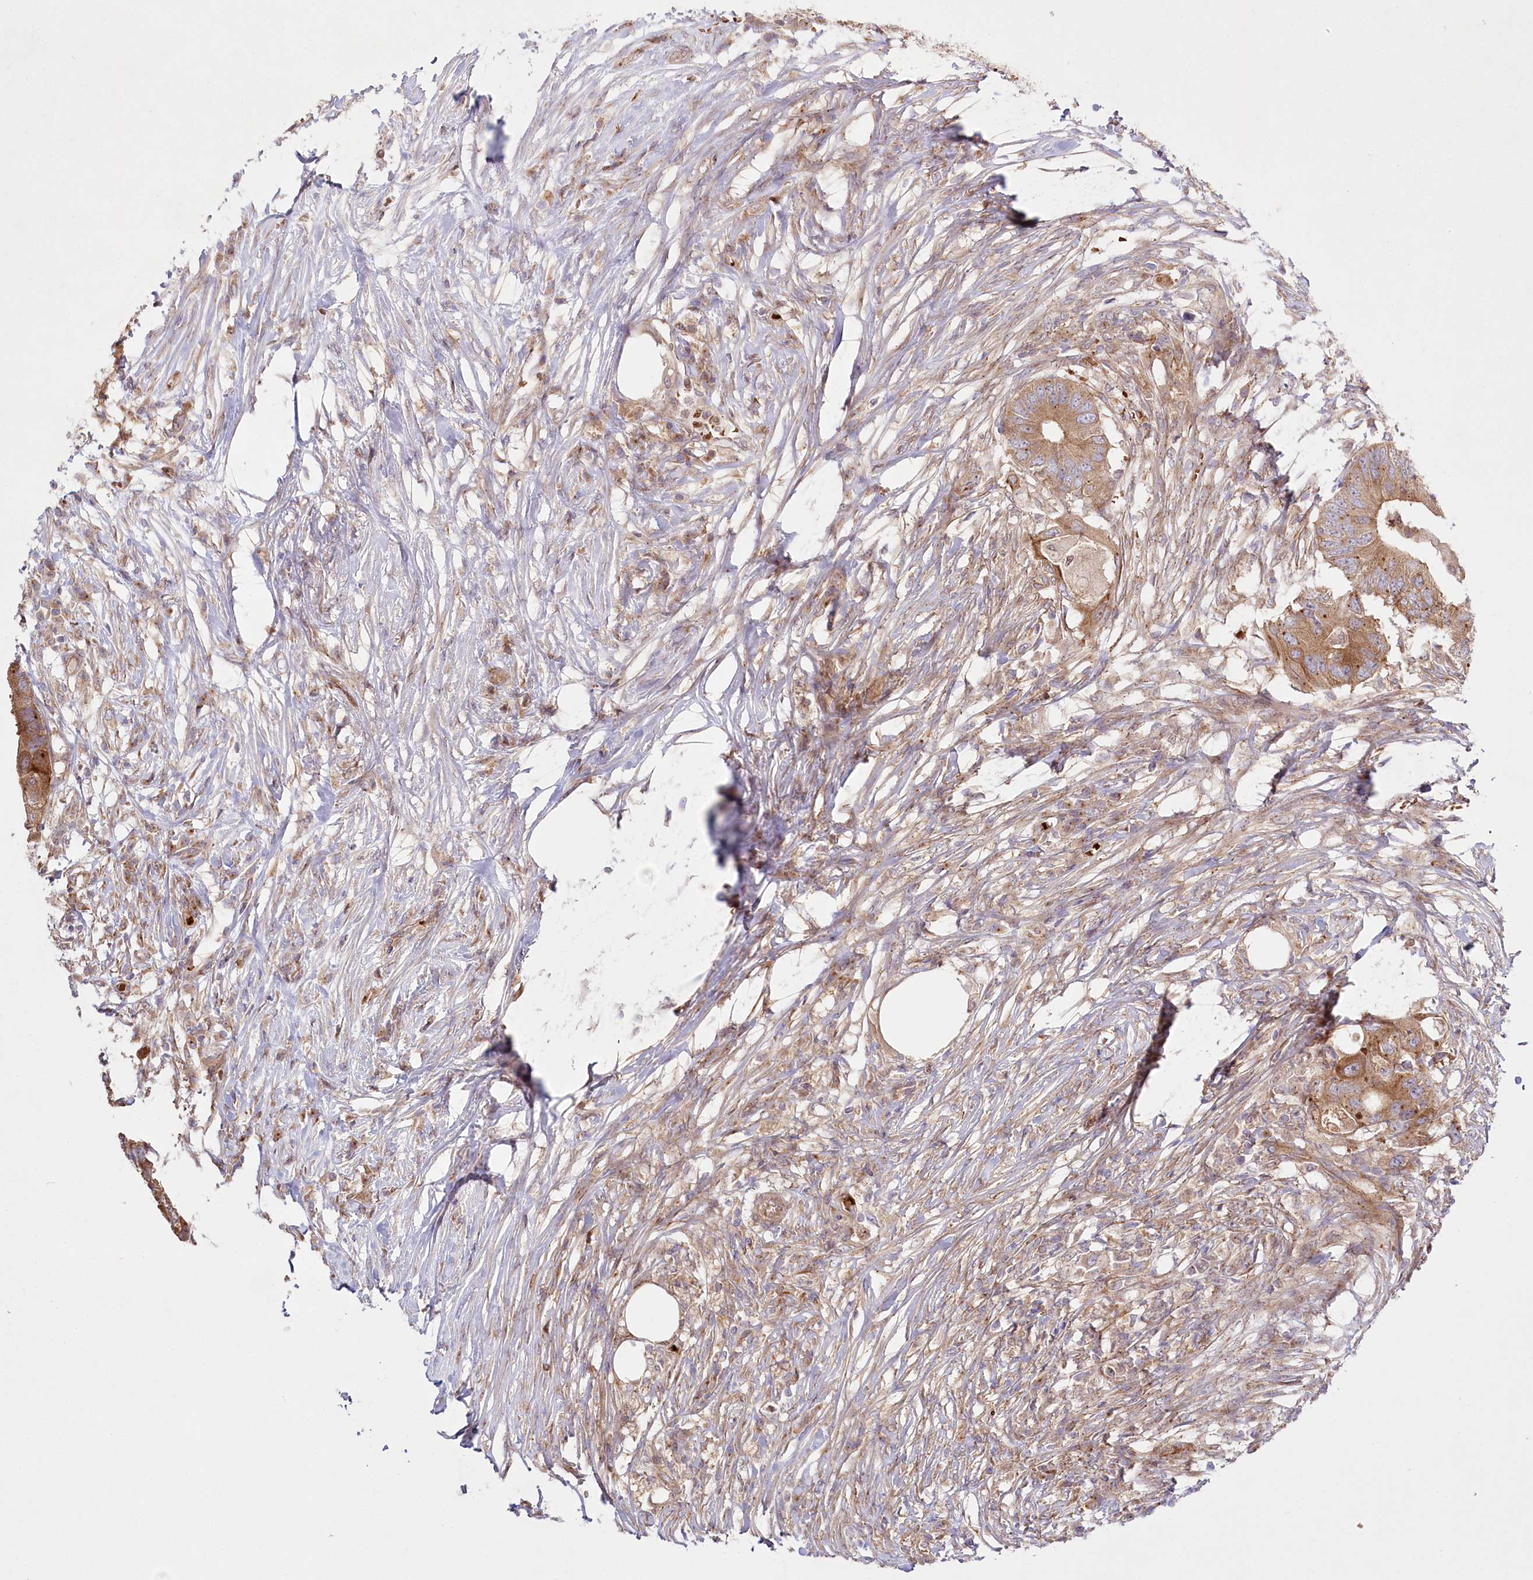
{"staining": {"intensity": "moderate", "quantity": ">75%", "location": "cytoplasmic/membranous"}, "tissue": "colorectal cancer", "cell_type": "Tumor cells", "image_type": "cancer", "snomed": [{"axis": "morphology", "description": "Adenocarcinoma, NOS"}, {"axis": "topography", "description": "Colon"}], "caption": "The photomicrograph shows staining of colorectal cancer, revealing moderate cytoplasmic/membranous protein expression (brown color) within tumor cells. (Stains: DAB in brown, nuclei in blue, Microscopy: brightfield microscopy at high magnification).", "gene": "COMMD3", "patient": {"sex": "male", "age": 71}}